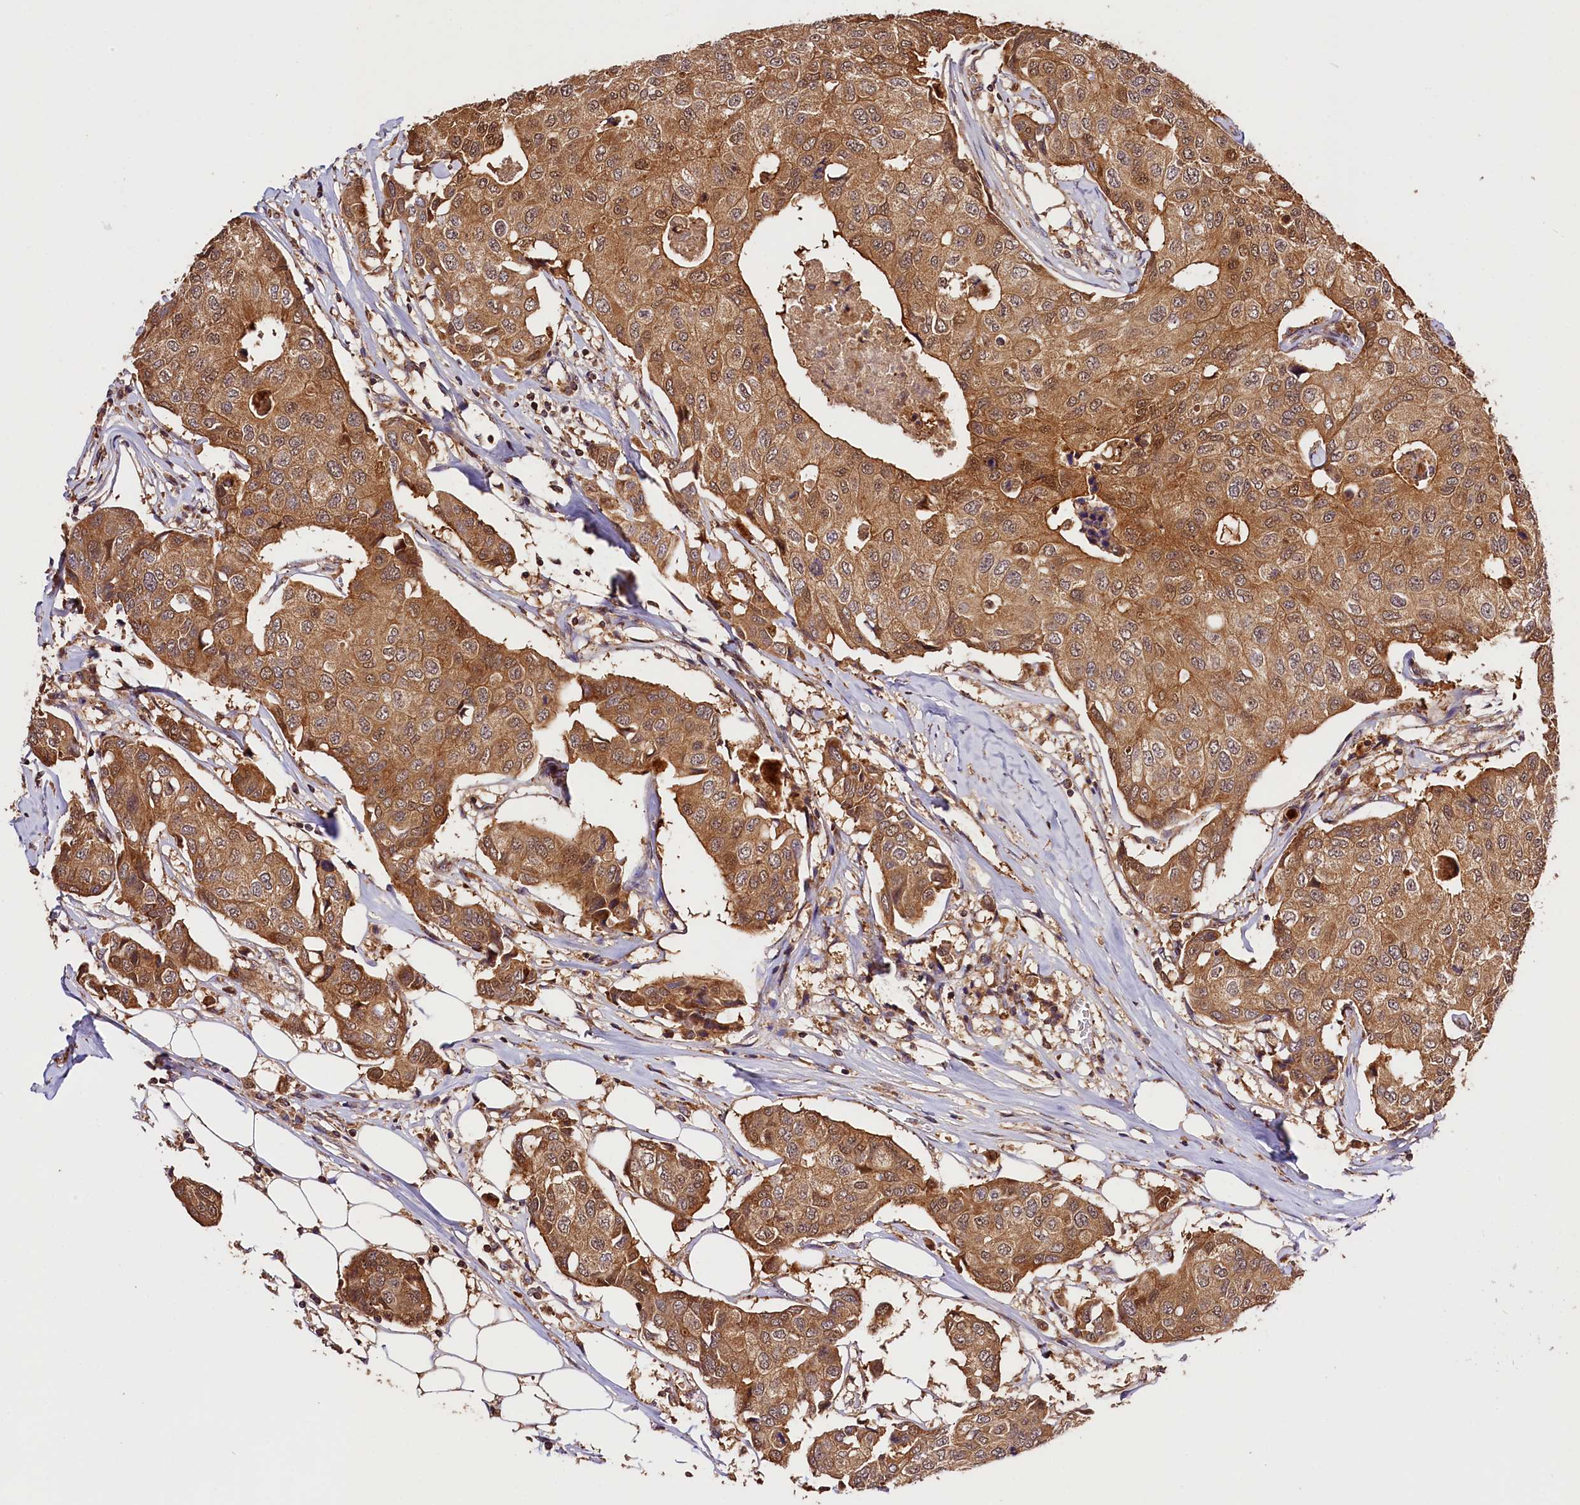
{"staining": {"intensity": "moderate", "quantity": ">75%", "location": "cytoplasmic/membranous,nuclear"}, "tissue": "breast cancer", "cell_type": "Tumor cells", "image_type": "cancer", "snomed": [{"axis": "morphology", "description": "Duct carcinoma"}, {"axis": "topography", "description": "Breast"}], "caption": "A brown stain labels moderate cytoplasmic/membranous and nuclear expression of a protein in human breast intraductal carcinoma tumor cells. Immunohistochemistry stains the protein in brown and the nuclei are stained blue.", "gene": "KPTN", "patient": {"sex": "female", "age": 80}}